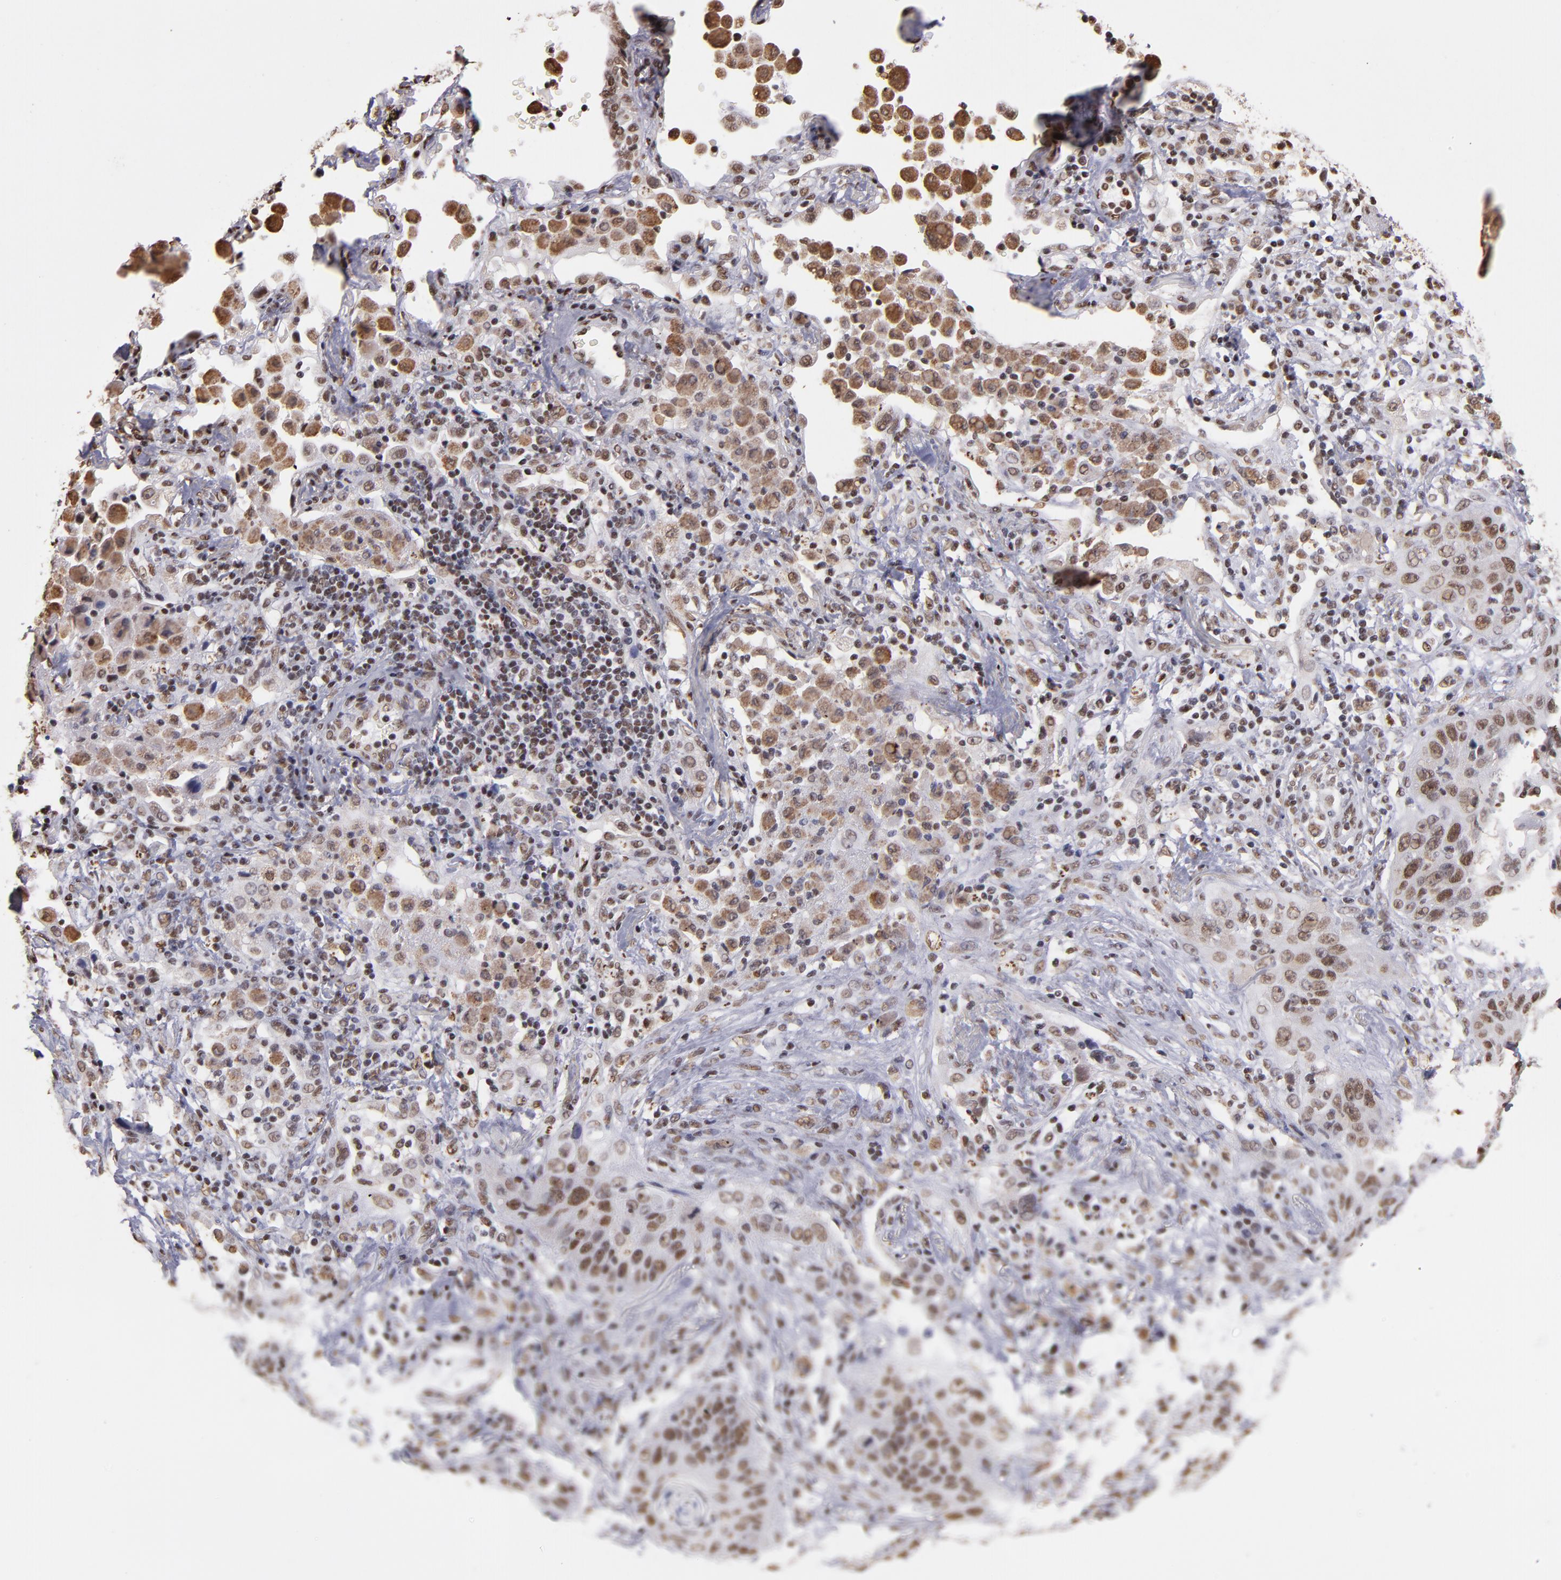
{"staining": {"intensity": "weak", "quantity": ">75%", "location": "cytoplasmic/membranous,nuclear"}, "tissue": "lung cancer", "cell_type": "Tumor cells", "image_type": "cancer", "snomed": [{"axis": "morphology", "description": "Squamous cell carcinoma, NOS"}, {"axis": "topography", "description": "Lung"}], "caption": "Weak cytoplasmic/membranous and nuclear expression is seen in about >75% of tumor cells in lung cancer. (Brightfield microscopy of DAB IHC at high magnification).", "gene": "SP1", "patient": {"sex": "female", "age": 67}}